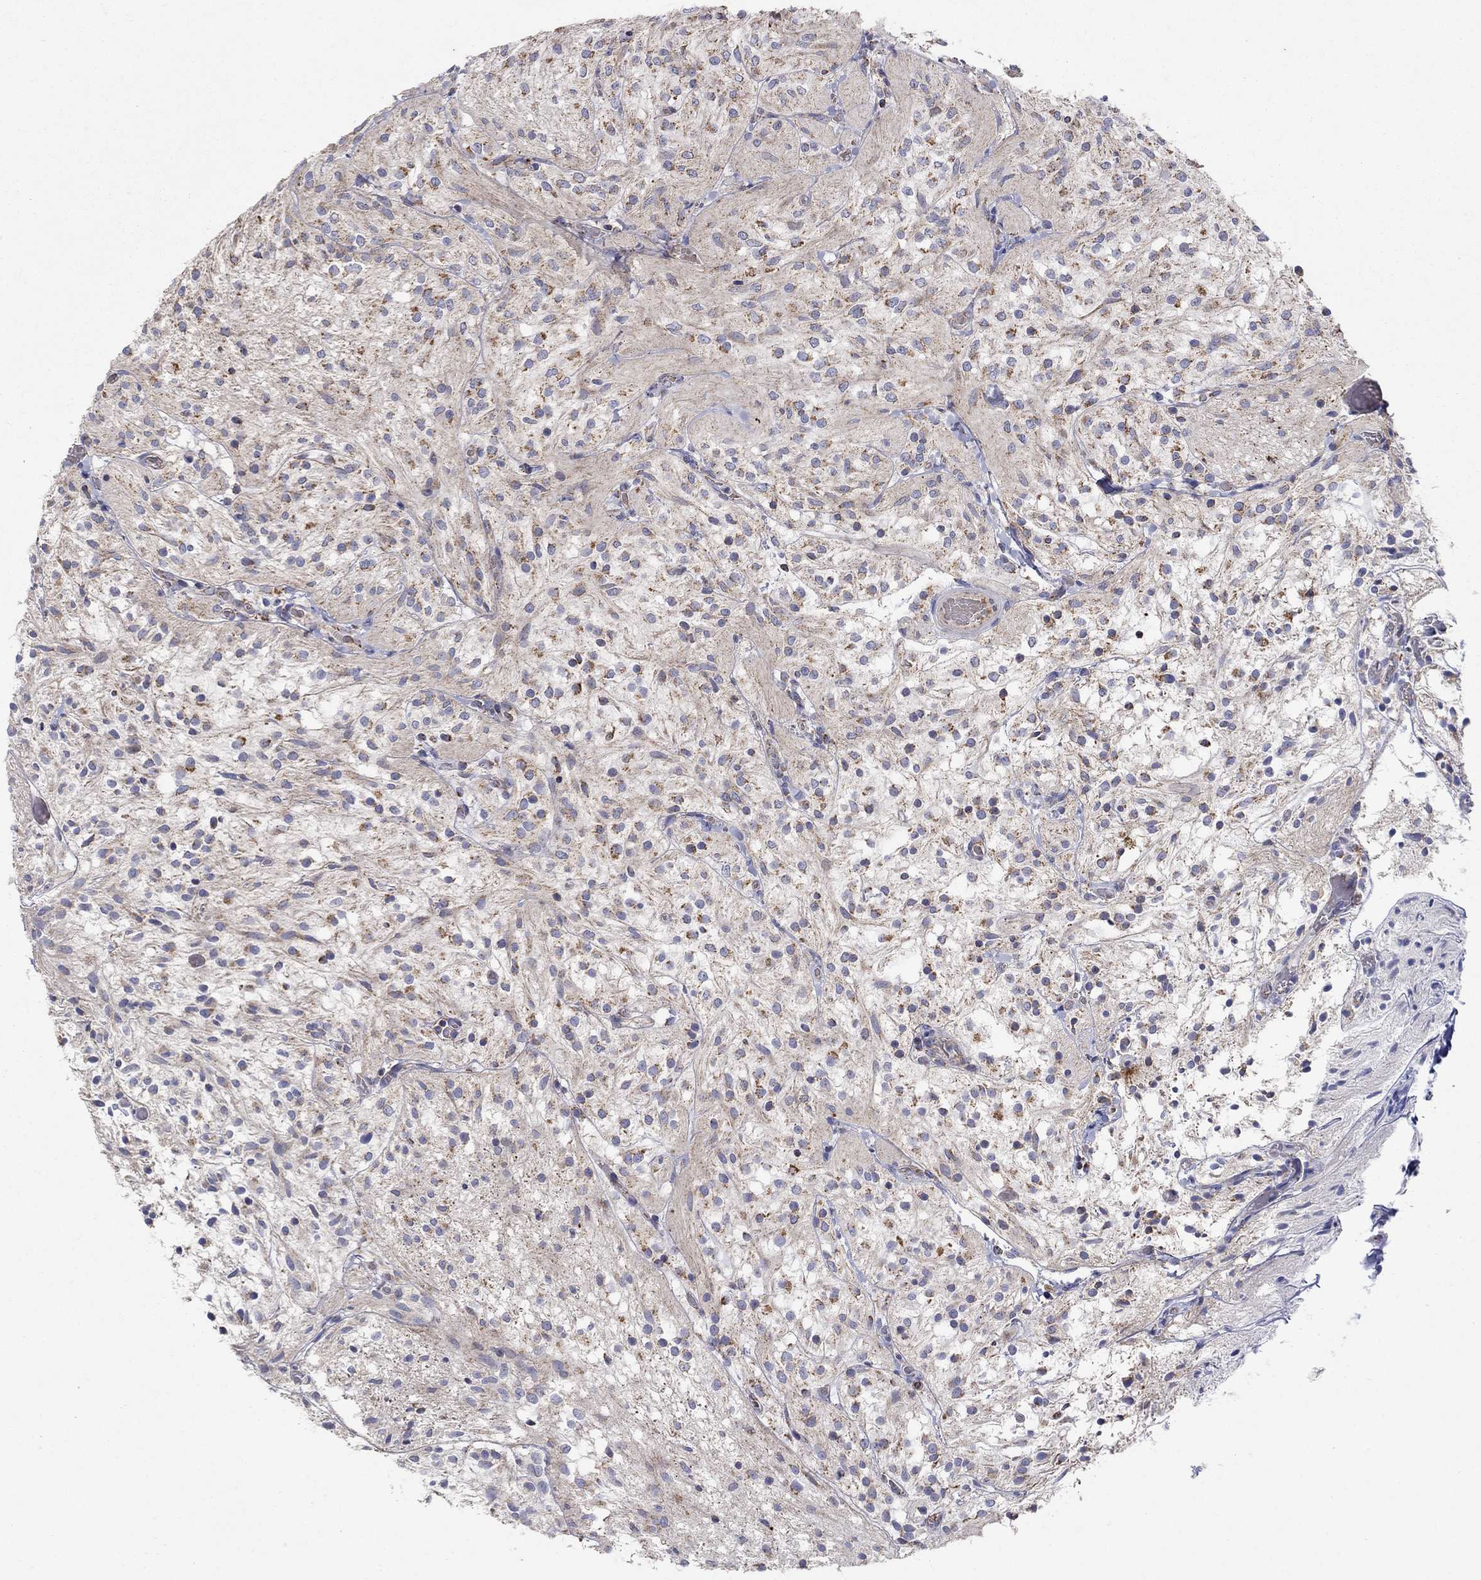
{"staining": {"intensity": "moderate", "quantity": "<25%", "location": "cytoplasmic/membranous"}, "tissue": "glioma", "cell_type": "Tumor cells", "image_type": "cancer", "snomed": [{"axis": "morphology", "description": "Glioma, malignant, Low grade"}, {"axis": "topography", "description": "Brain"}], "caption": "Malignant low-grade glioma tissue shows moderate cytoplasmic/membranous staining in about <25% of tumor cells, visualized by immunohistochemistry. (IHC, brightfield microscopy, high magnification).", "gene": "HPS5", "patient": {"sex": "male", "age": 3}}